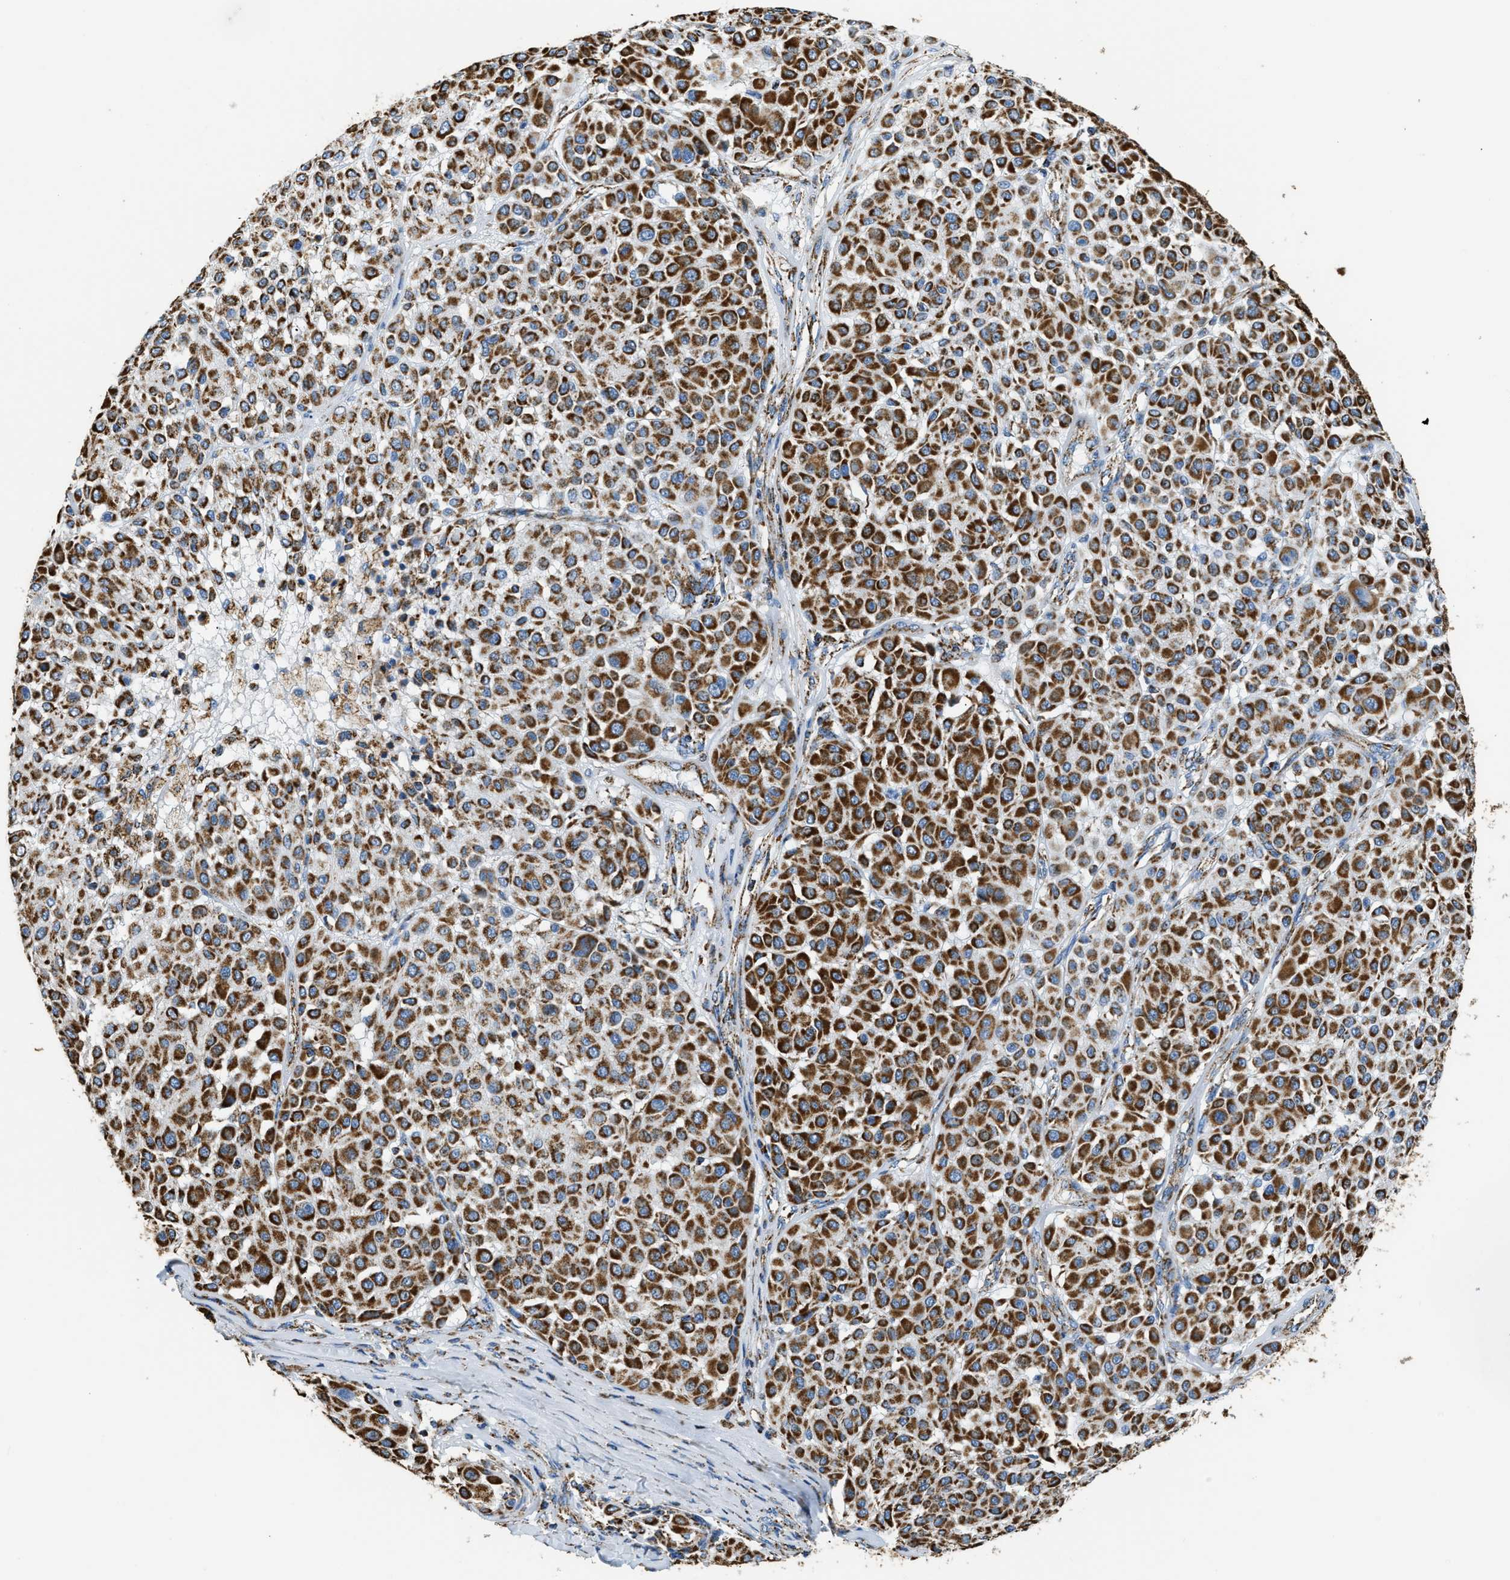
{"staining": {"intensity": "strong", "quantity": ">75%", "location": "cytoplasmic/membranous"}, "tissue": "melanoma", "cell_type": "Tumor cells", "image_type": "cancer", "snomed": [{"axis": "morphology", "description": "Malignant melanoma, Metastatic site"}, {"axis": "topography", "description": "Soft tissue"}], "caption": "About >75% of tumor cells in malignant melanoma (metastatic site) show strong cytoplasmic/membranous protein expression as visualized by brown immunohistochemical staining.", "gene": "IRX6", "patient": {"sex": "male", "age": 41}}